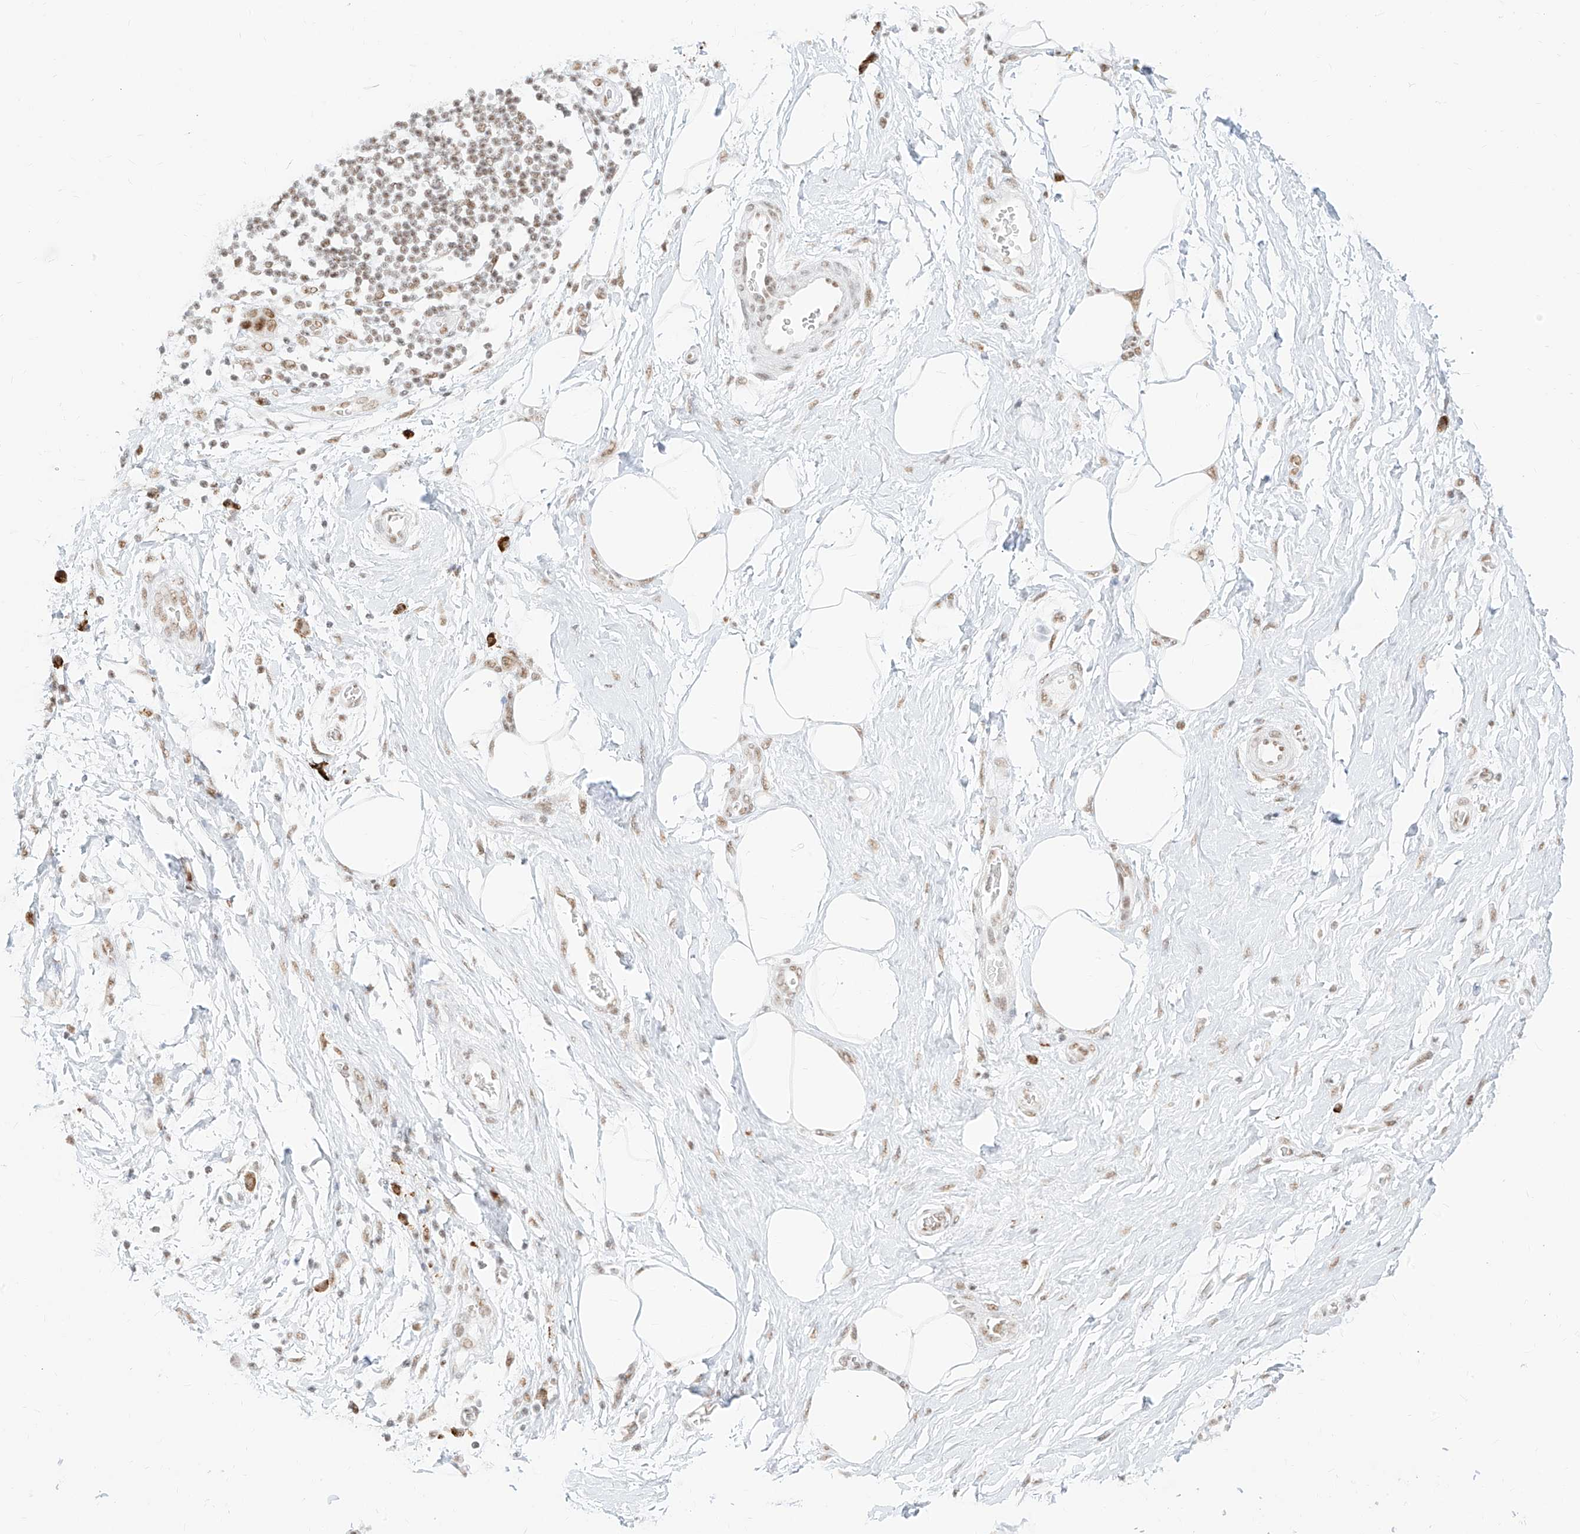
{"staining": {"intensity": "moderate", "quantity": "25%-75%", "location": "nuclear"}, "tissue": "adipose tissue", "cell_type": "Adipocytes", "image_type": "normal", "snomed": [{"axis": "morphology", "description": "Normal tissue, NOS"}, {"axis": "morphology", "description": "Adenocarcinoma, NOS"}, {"axis": "topography", "description": "Pancreas"}, {"axis": "topography", "description": "Peripheral nerve tissue"}], "caption": "DAB (3,3'-diaminobenzidine) immunohistochemical staining of benign human adipose tissue shows moderate nuclear protein expression in approximately 25%-75% of adipocytes. The staining was performed using DAB, with brown indicating positive protein expression. Nuclei are stained blue with hematoxylin.", "gene": "SUPT5H", "patient": {"sex": "male", "age": 59}}